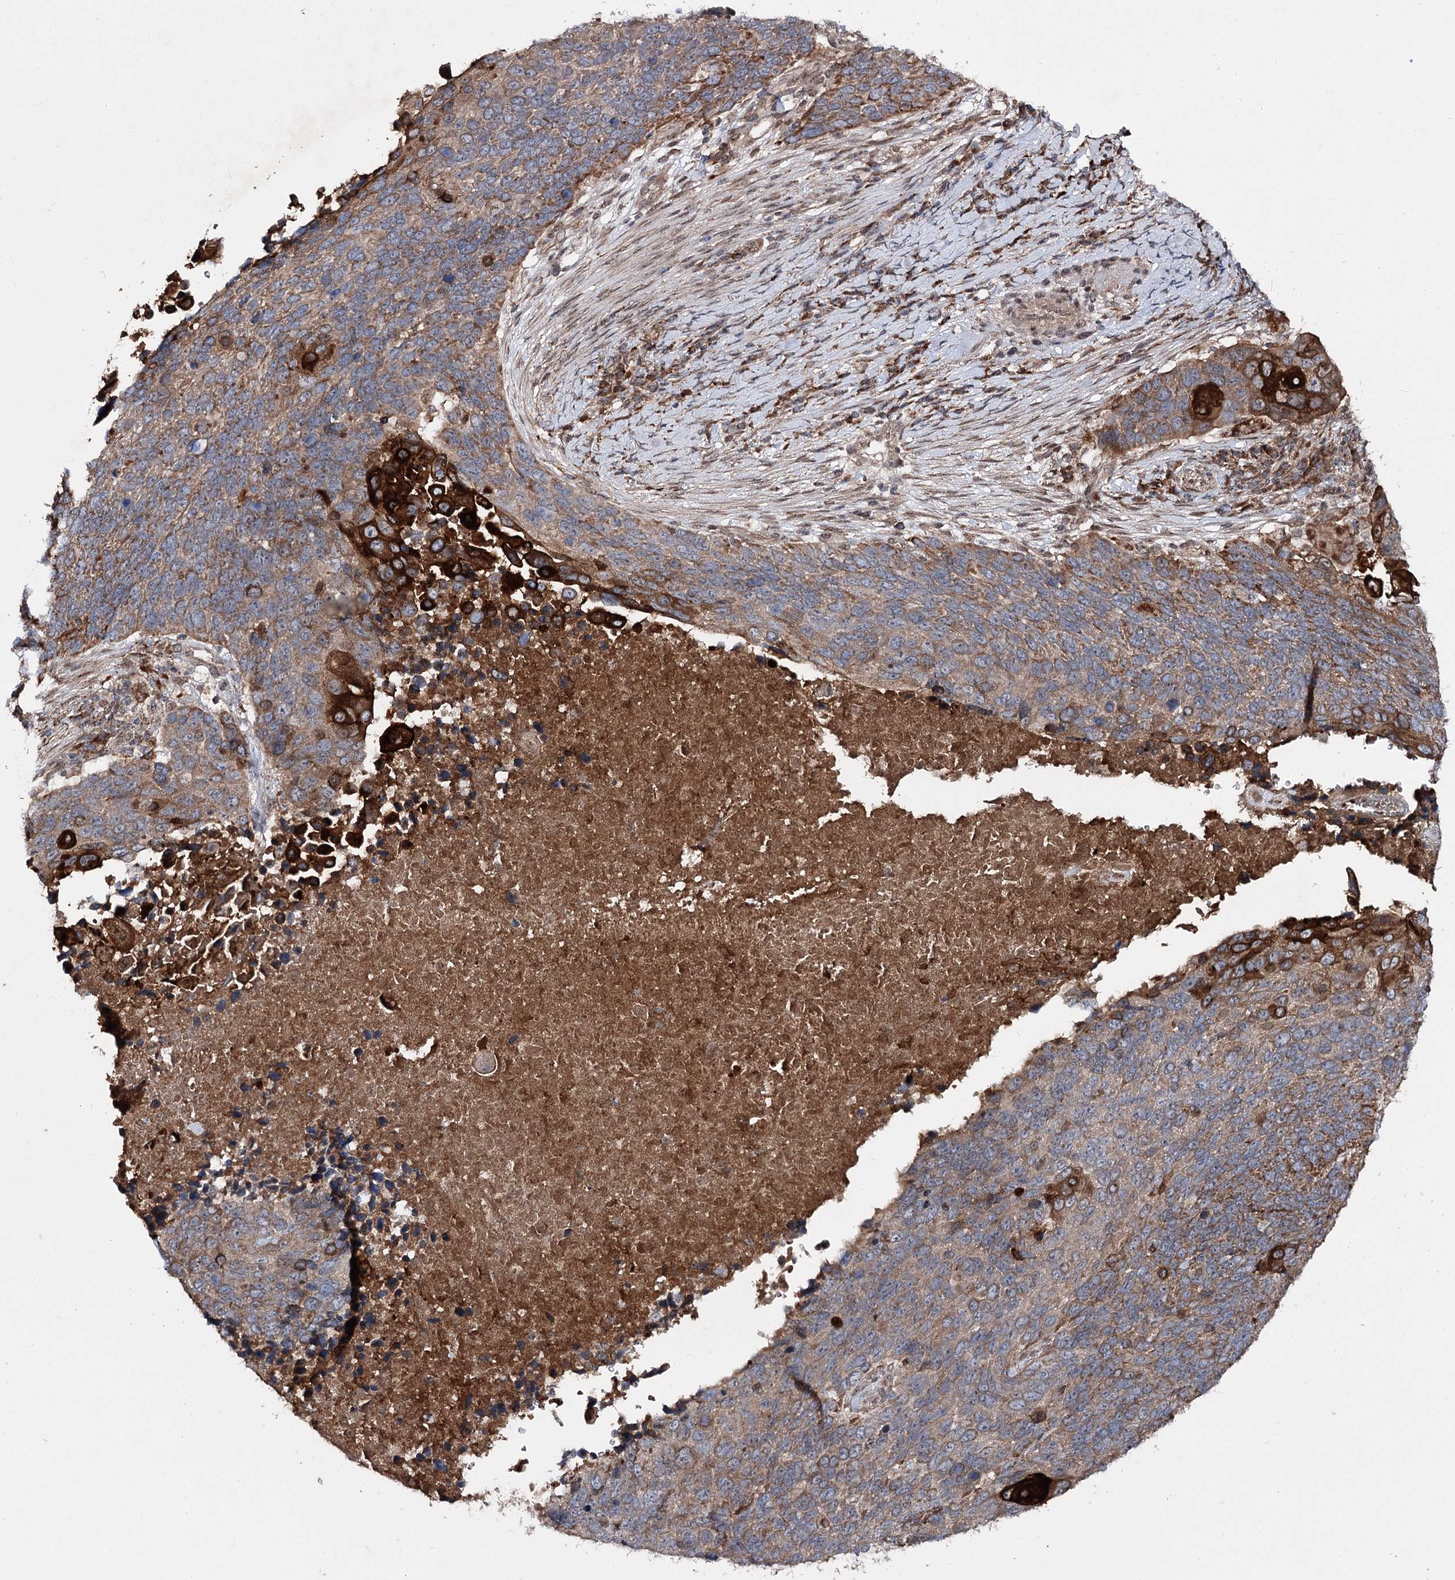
{"staining": {"intensity": "strong", "quantity": "<25%", "location": "cytoplasmic/membranous"}, "tissue": "lung cancer", "cell_type": "Tumor cells", "image_type": "cancer", "snomed": [{"axis": "morphology", "description": "Normal tissue, NOS"}, {"axis": "morphology", "description": "Squamous cell carcinoma, NOS"}, {"axis": "topography", "description": "Lymph node"}, {"axis": "topography", "description": "Lung"}], "caption": "An IHC image of neoplastic tissue is shown. Protein staining in brown shows strong cytoplasmic/membranous positivity in lung squamous cell carcinoma within tumor cells. The protein of interest is shown in brown color, while the nuclei are stained blue.", "gene": "MSANTD2", "patient": {"sex": "male", "age": 66}}